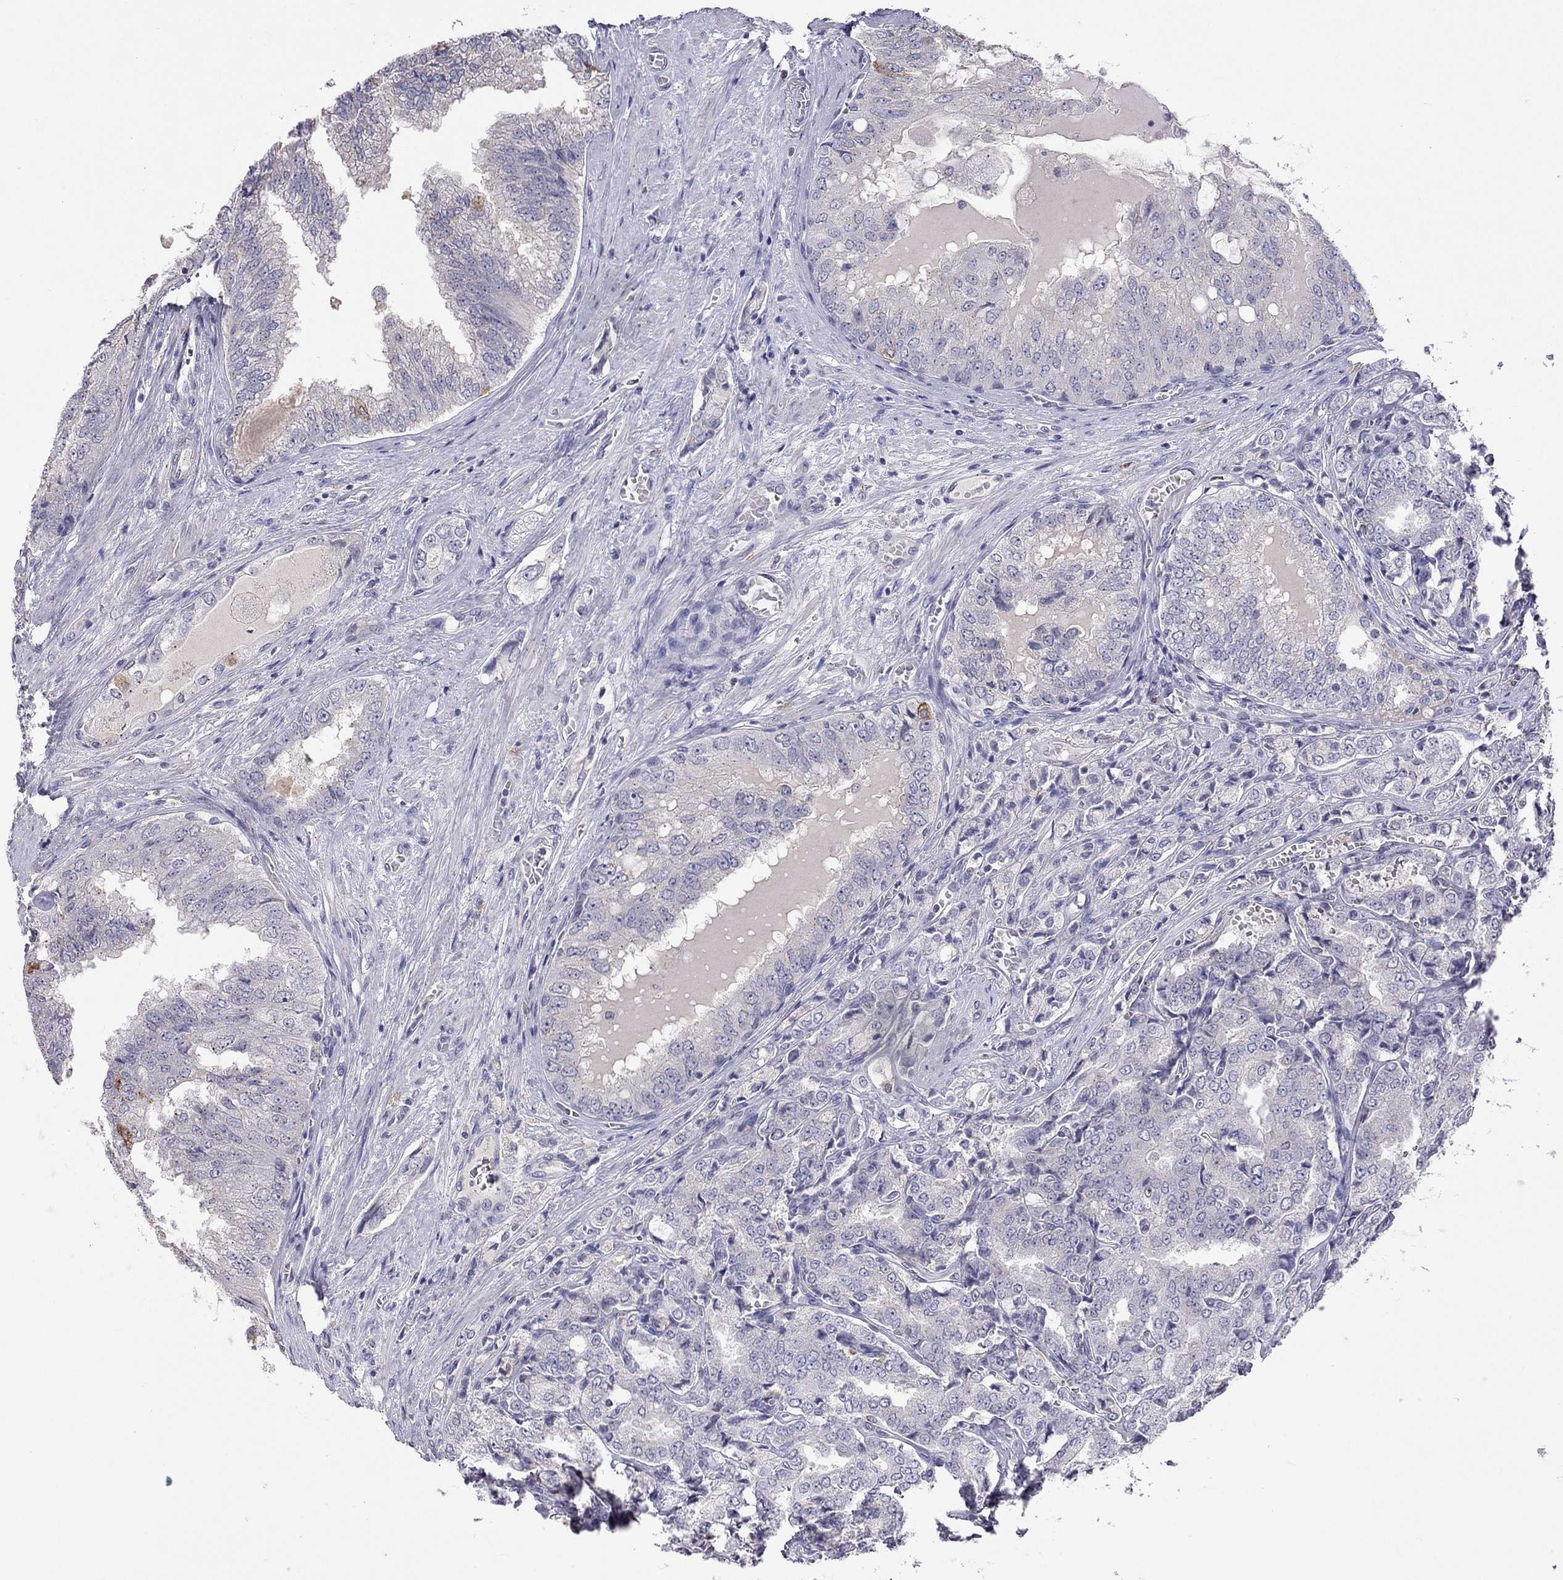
{"staining": {"intensity": "negative", "quantity": "none", "location": "none"}, "tissue": "prostate cancer", "cell_type": "Tumor cells", "image_type": "cancer", "snomed": [{"axis": "morphology", "description": "Adenocarcinoma, NOS"}, {"axis": "topography", "description": "Prostate"}], "caption": "Prostate adenocarcinoma stained for a protein using immunohistochemistry (IHC) demonstrates no positivity tumor cells.", "gene": "WNK3", "patient": {"sex": "male", "age": 65}}